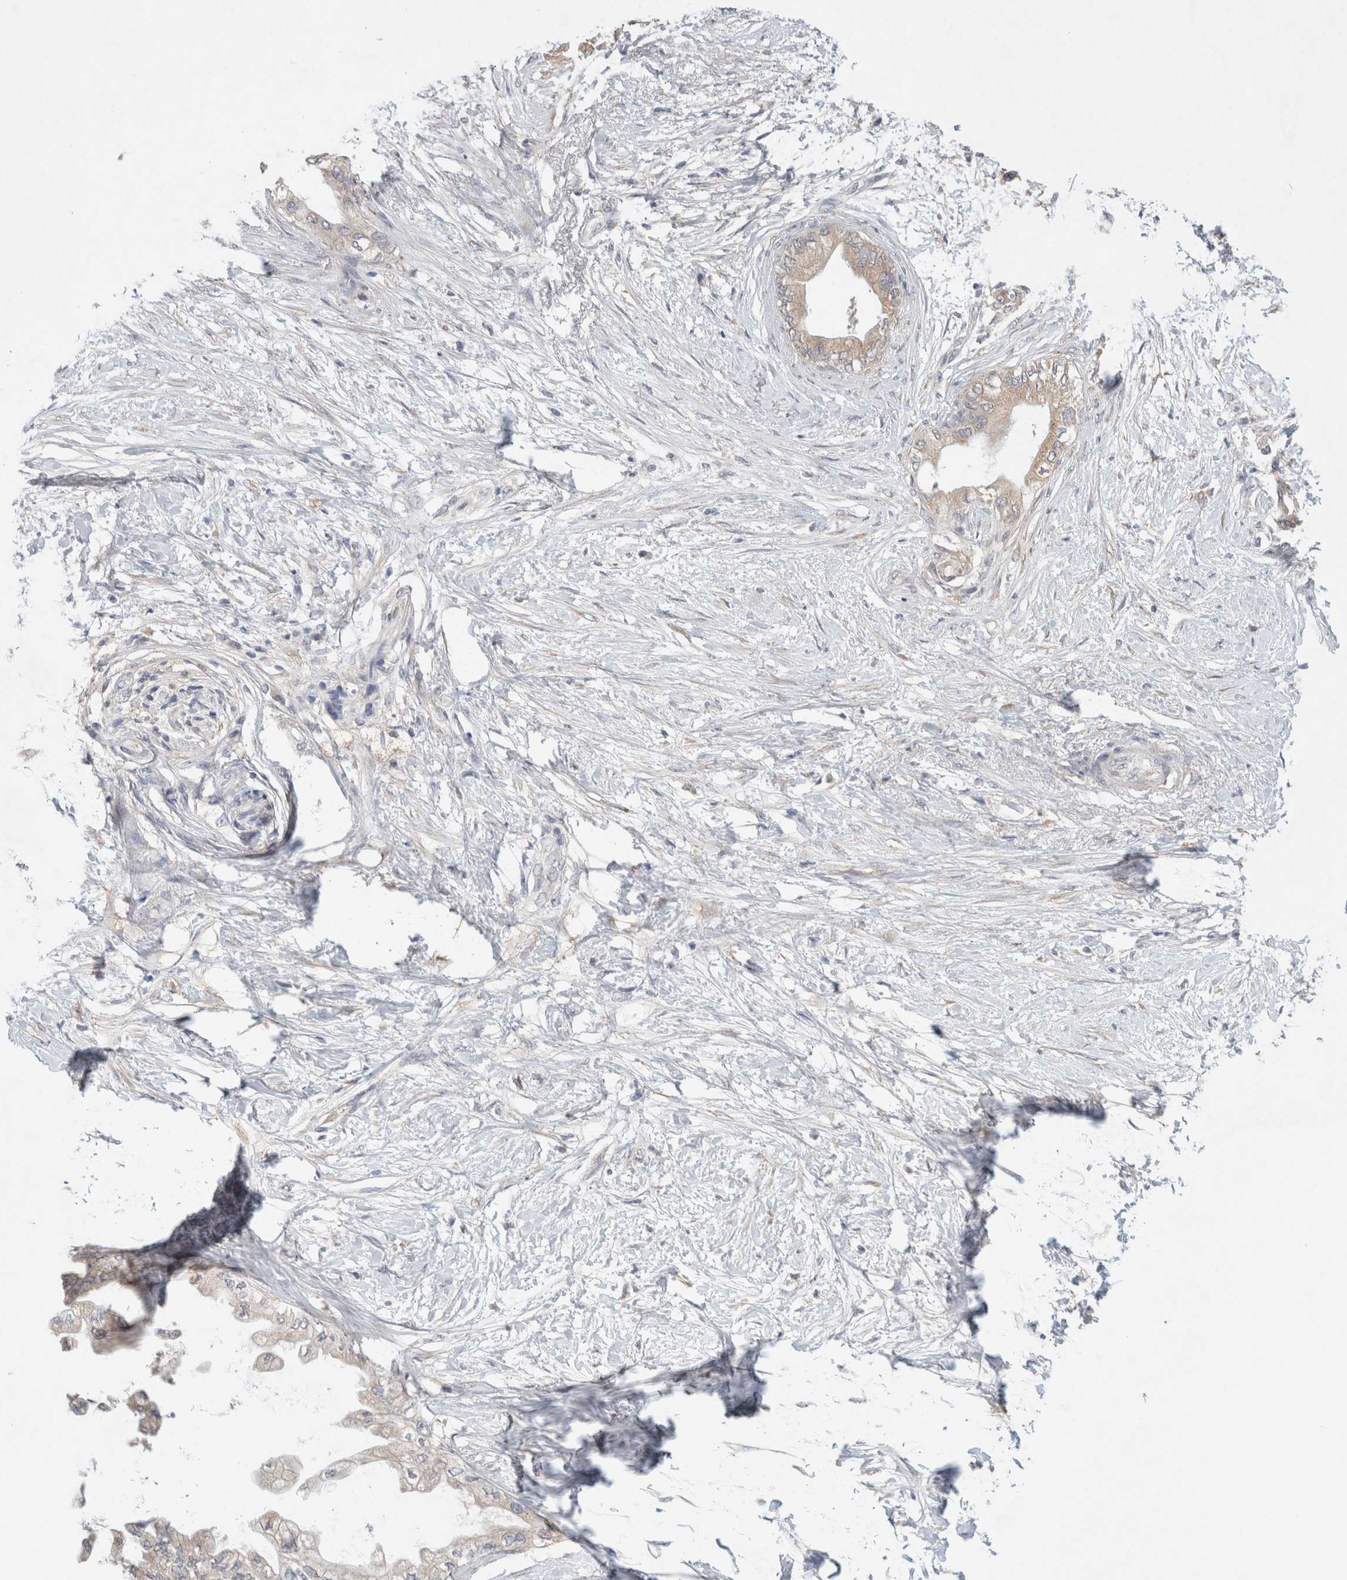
{"staining": {"intensity": "weak", "quantity": ">75%", "location": "cytoplasmic/membranous"}, "tissue": "pancreatic cancer", "cell_type": "Tumor cells", "image_type": "cancer", "snomed": [{"axis": "morphology", "description": "Normal tissue, NOS"}, {"axis": "morphology", "description": "Adenocarcinoma, NOS"}, {"axis": "topography", "description": "Pancreas"}, {"axis": "topography", "description": "Duodenum"}], "caption": "Pancreatic adenocarcinoma stained with immunohistochemistry (IHC) shows weak cytoplasmic/membranous positivity in about >75% of tumor cells.", "gene": "RAB14", "patient": {"sex": "female", "age": 60}}